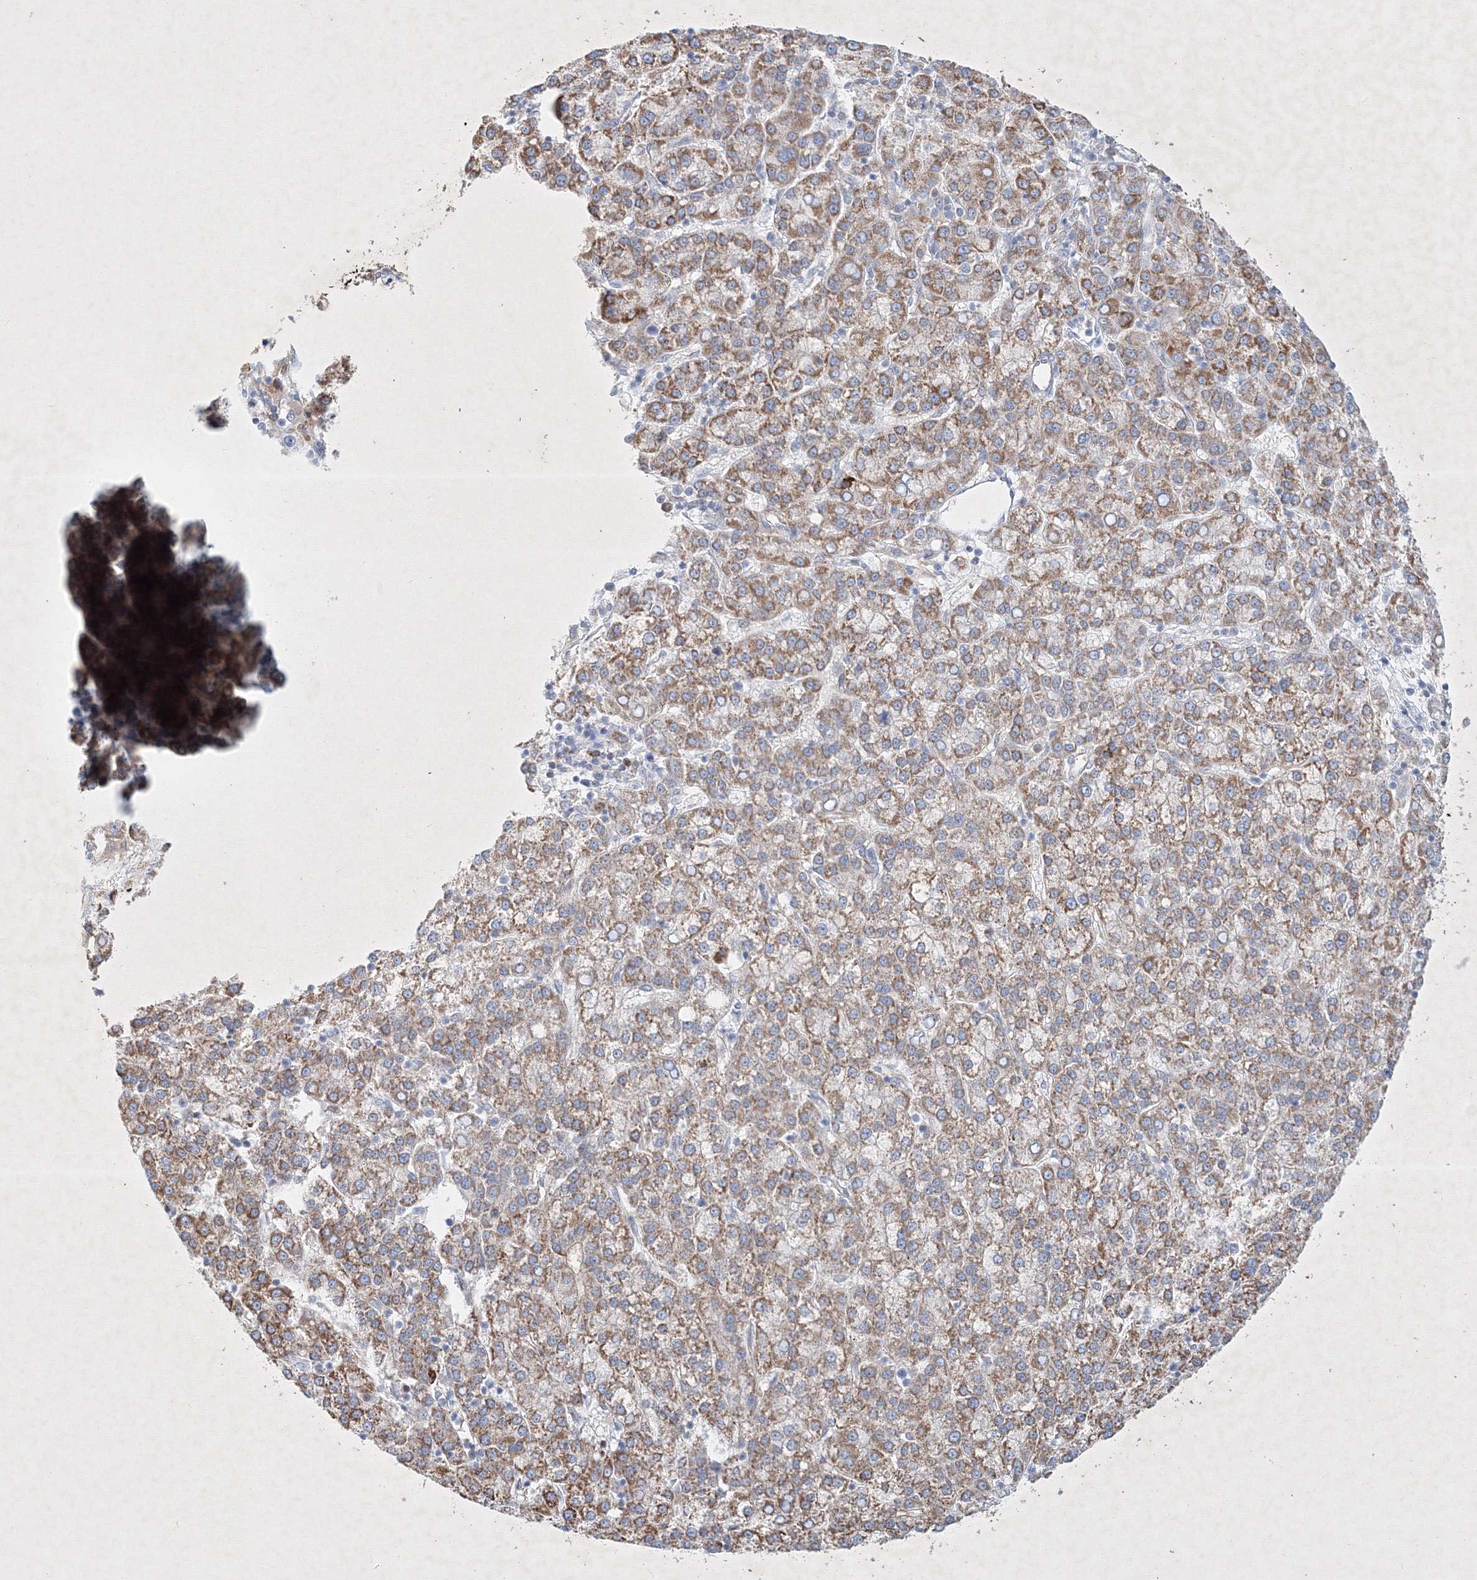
{"staining": {"intensity": "moderate", "quantity": ">75%", "location": "cytoplasmic/membranous"}, "tissue": "liver cancer", "cell_type": "Tumor cells", "image_type": "cancer", "snomed": [{"axis": "morphology", "description": "Carcinoma, Hepatocellular, NOS"}, {"axis": "topography", "description": "Liver"}], "caption": "The histopathology image displays a brown stain indicating the presence of a protein in the cytoplasmic/membranous of tumor cells in liver hepatocellular carcinoma.", "gene": "CXXC4", "patient": {"sex": "female", "age": 58}}